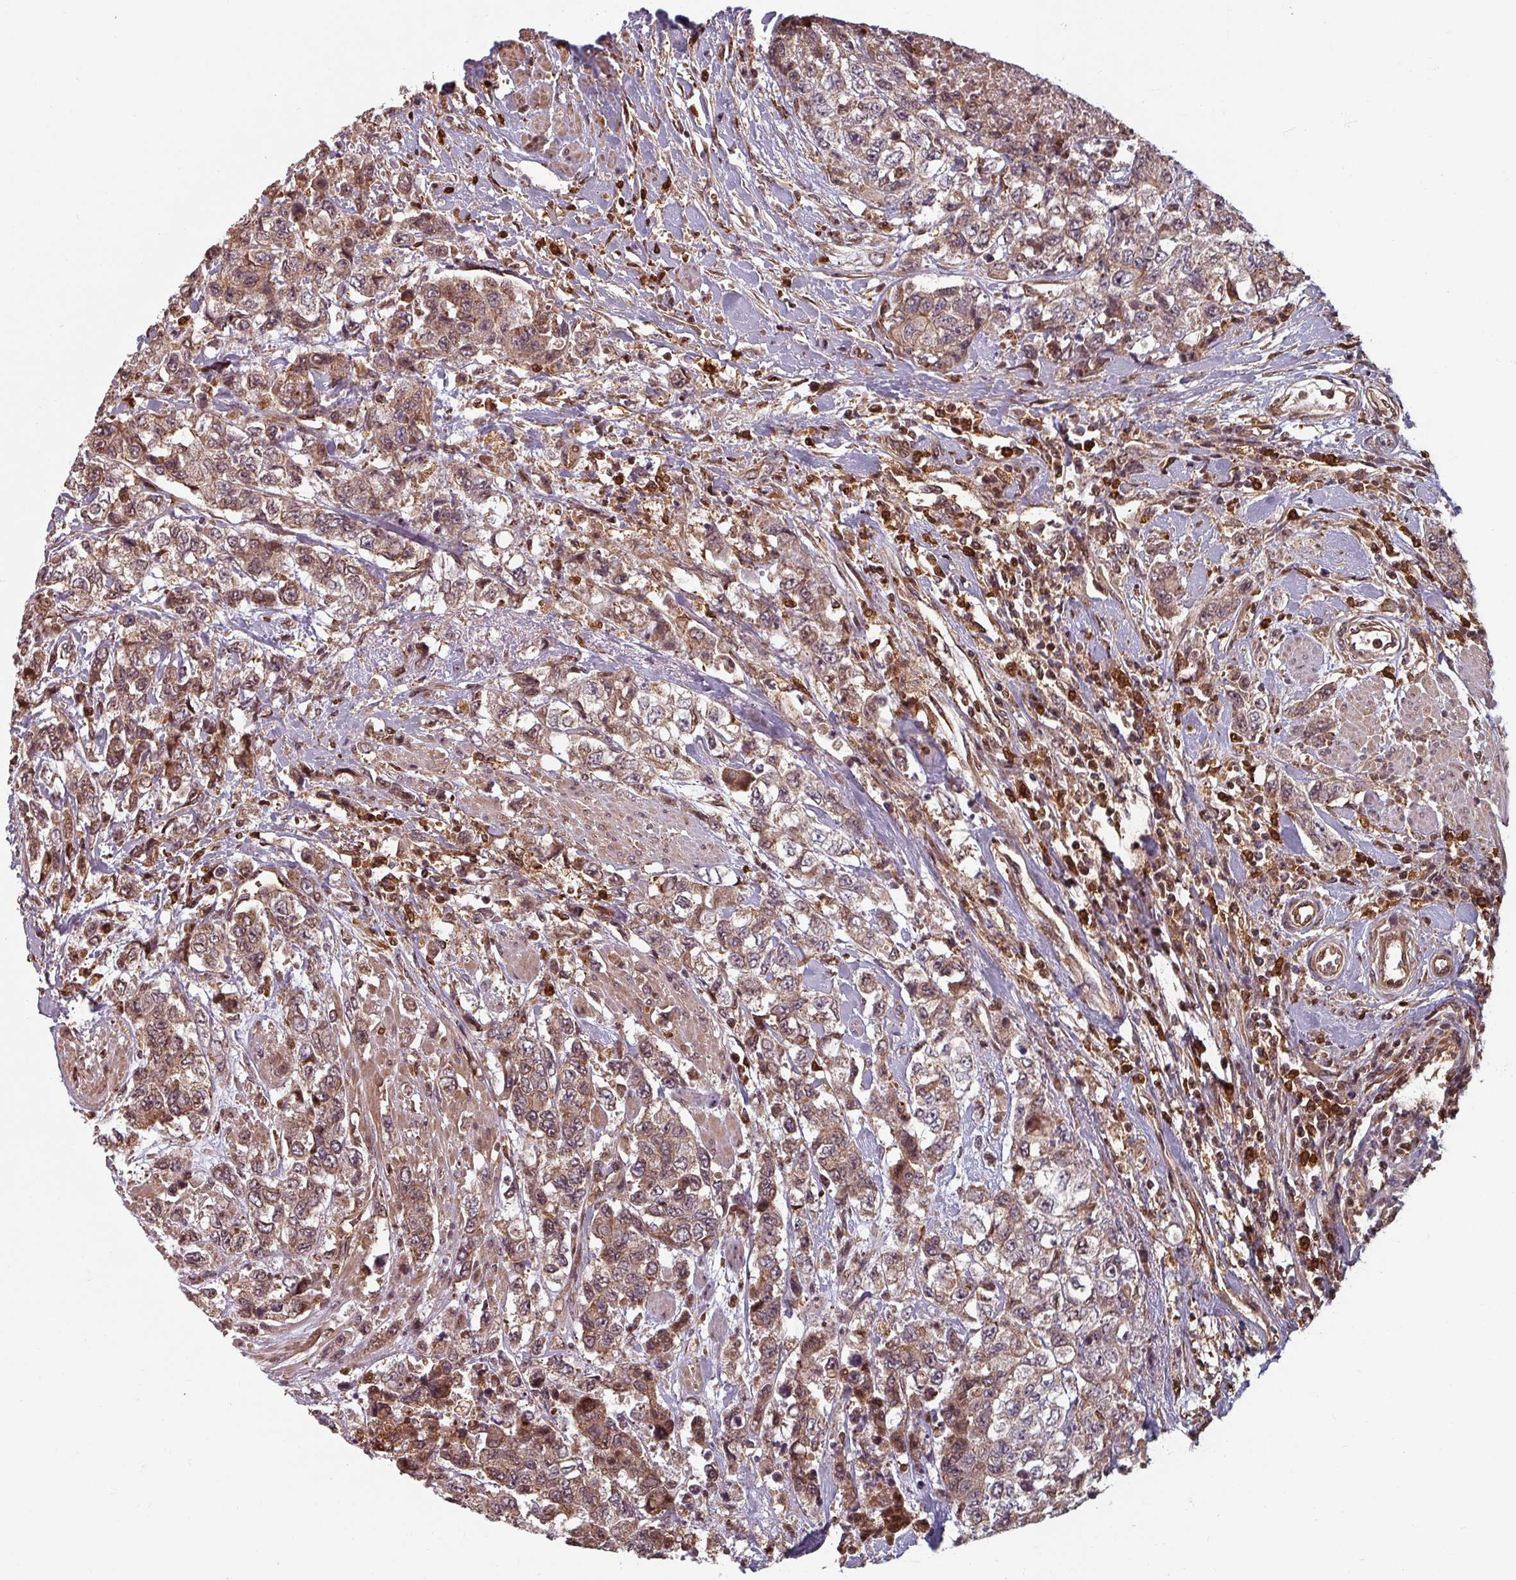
{"staining": {"intensity": "weak", "quantity": ">75%", "location": "cytoplasmic/membranous,nuclear"}, "tissue": "urothelial cancer", "cell_type": "Tumor cells", "image_type": "cancer", "snomed": [{"axis": "morphology", "description": "Urothelial carcinoma, High grade"}, {"axis": "topography", "description": "Urinary bladder"}], "caption": "Urothelial carcinoma (high-grade) stained with a protein marker demonstrates weak staining in tumor cells.", "gene": "EID1", "patient": {"sex": "female", "age": 78}}